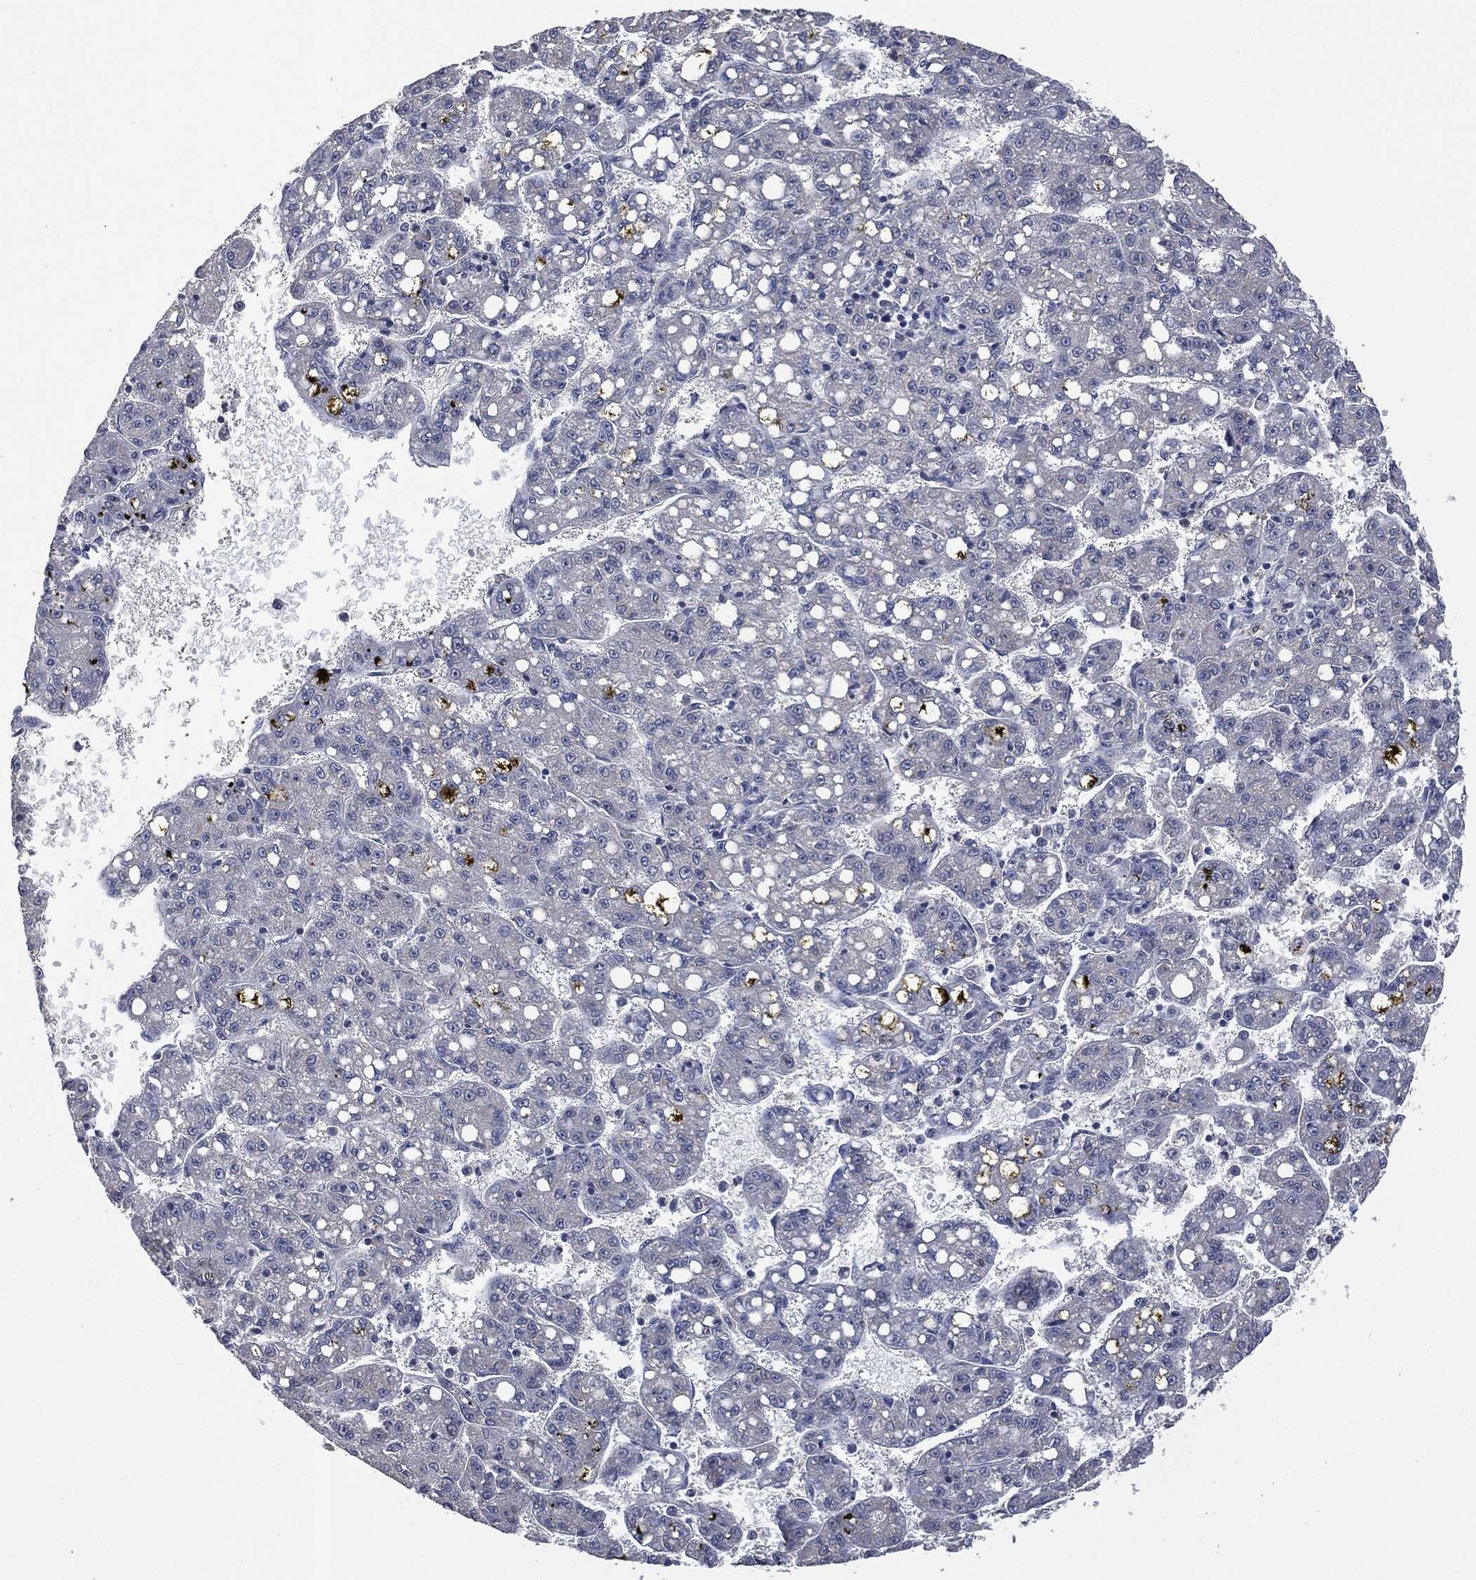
{"staining": {"intensity": "negative", "quantity": "none", "location": "none"}, "tissue": "liver cancer", "cell_type": "Tumor cells", "image_type": "cancer", "snomed": [{"axis": "morphology", "description": "Carcinoma, Hepatocellular, NOS"}, {"axis": "topography", "description": "Liver"}], "caption": "Tumor cells show no significant protein positivity in liver cancer (hepatocellular carcinoma).", "gene": "IL1RN", "patient": {"sex": "female", "age": 65}}